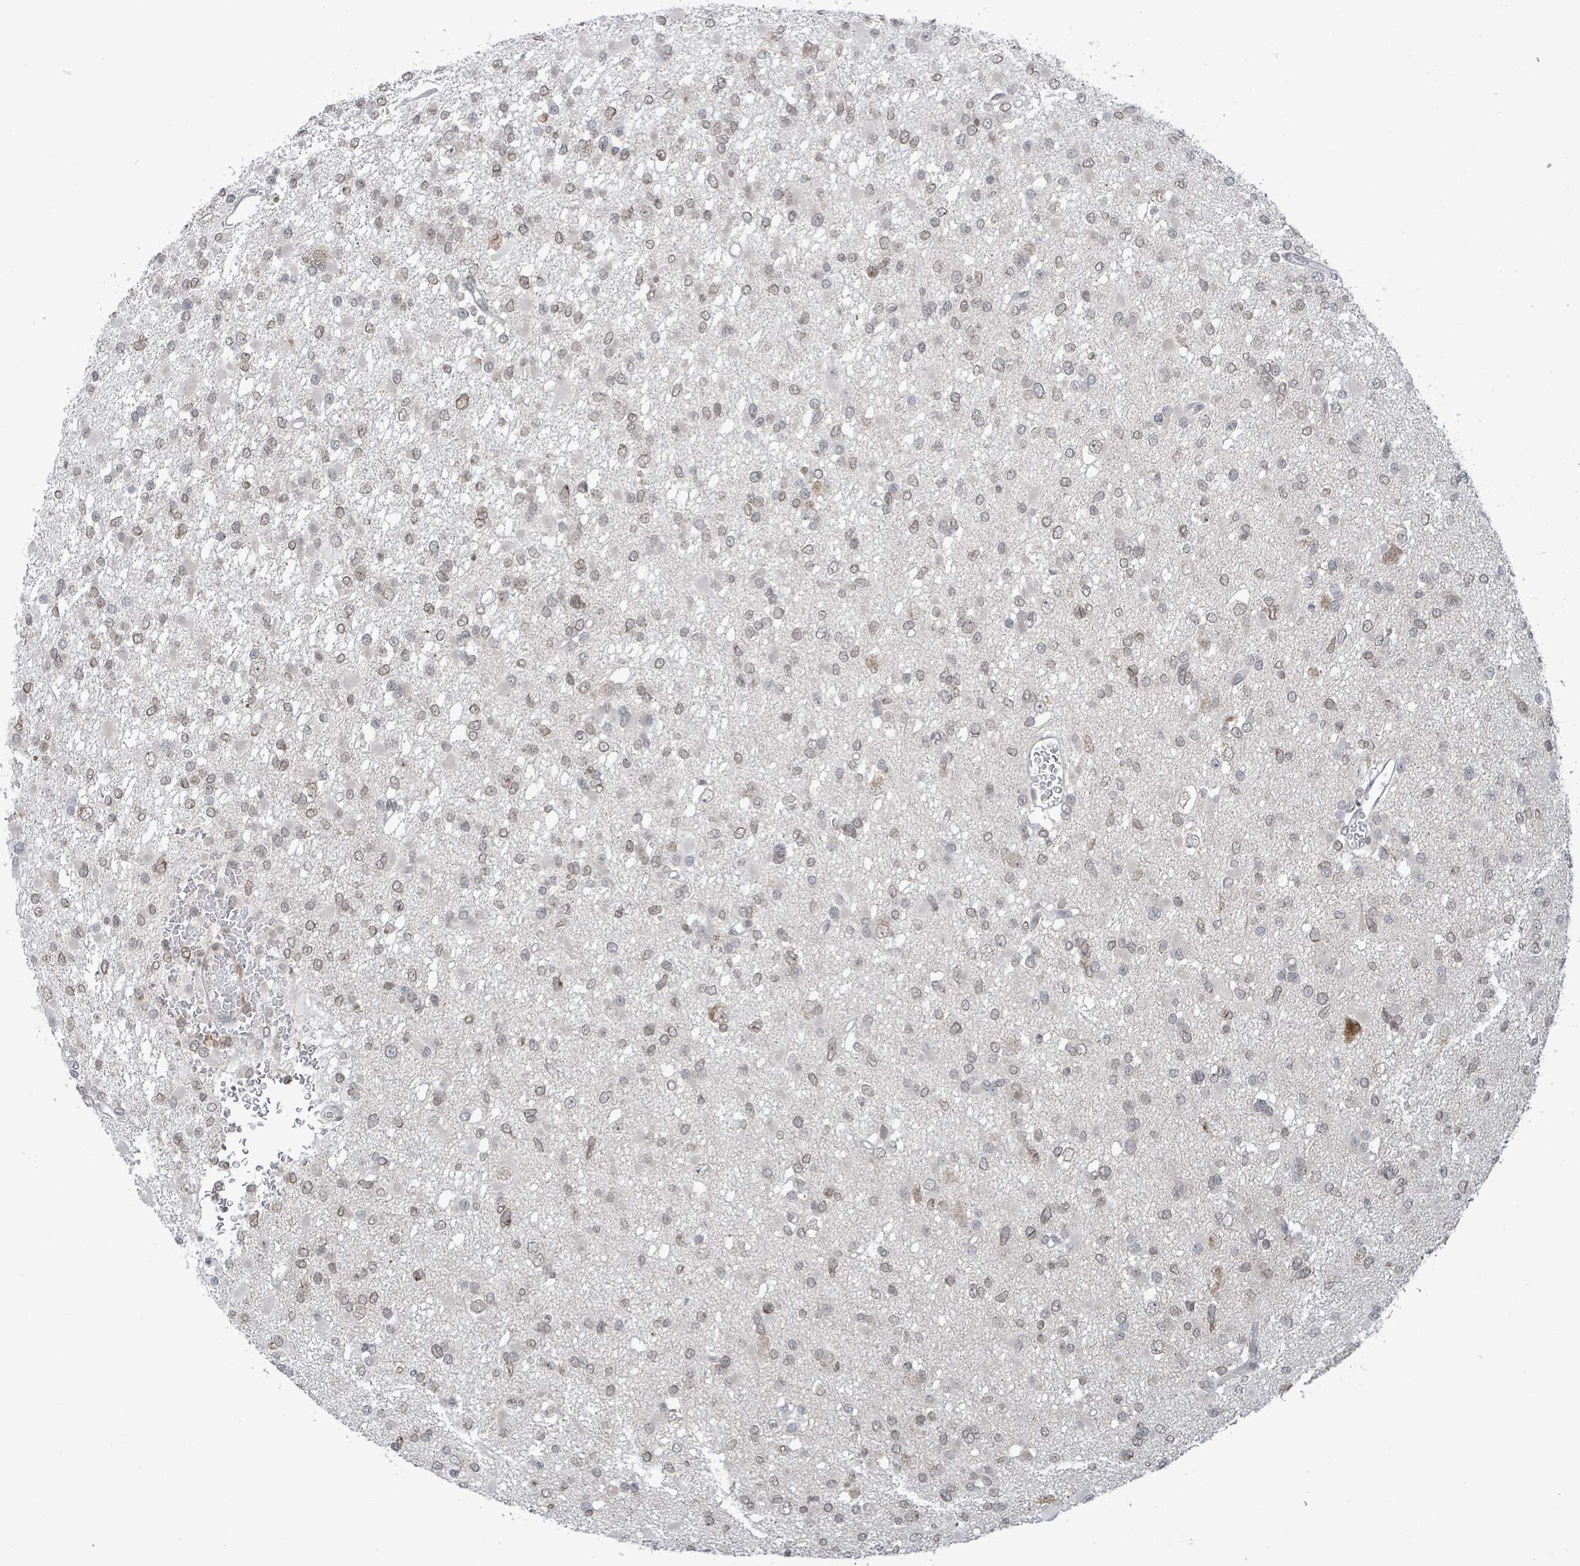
{"staining": {"intensity": "weak", "quantity": "25%-75%", "location": "nuclear"}, "tissue": "glioma", "cell_type": "Tumor cells", "image_type": "cancer", "snomed": [{"axis": "morphology", "description": "Glioma, malignant, Low grade"}, {"axis": "topography", "description": "Brain"}], "caption": "Glioma stained with a protein marker demonstrates weak staining in tumor cells.", "gene": "SBF2", "patient": {"sex": "female", "age": 22}}